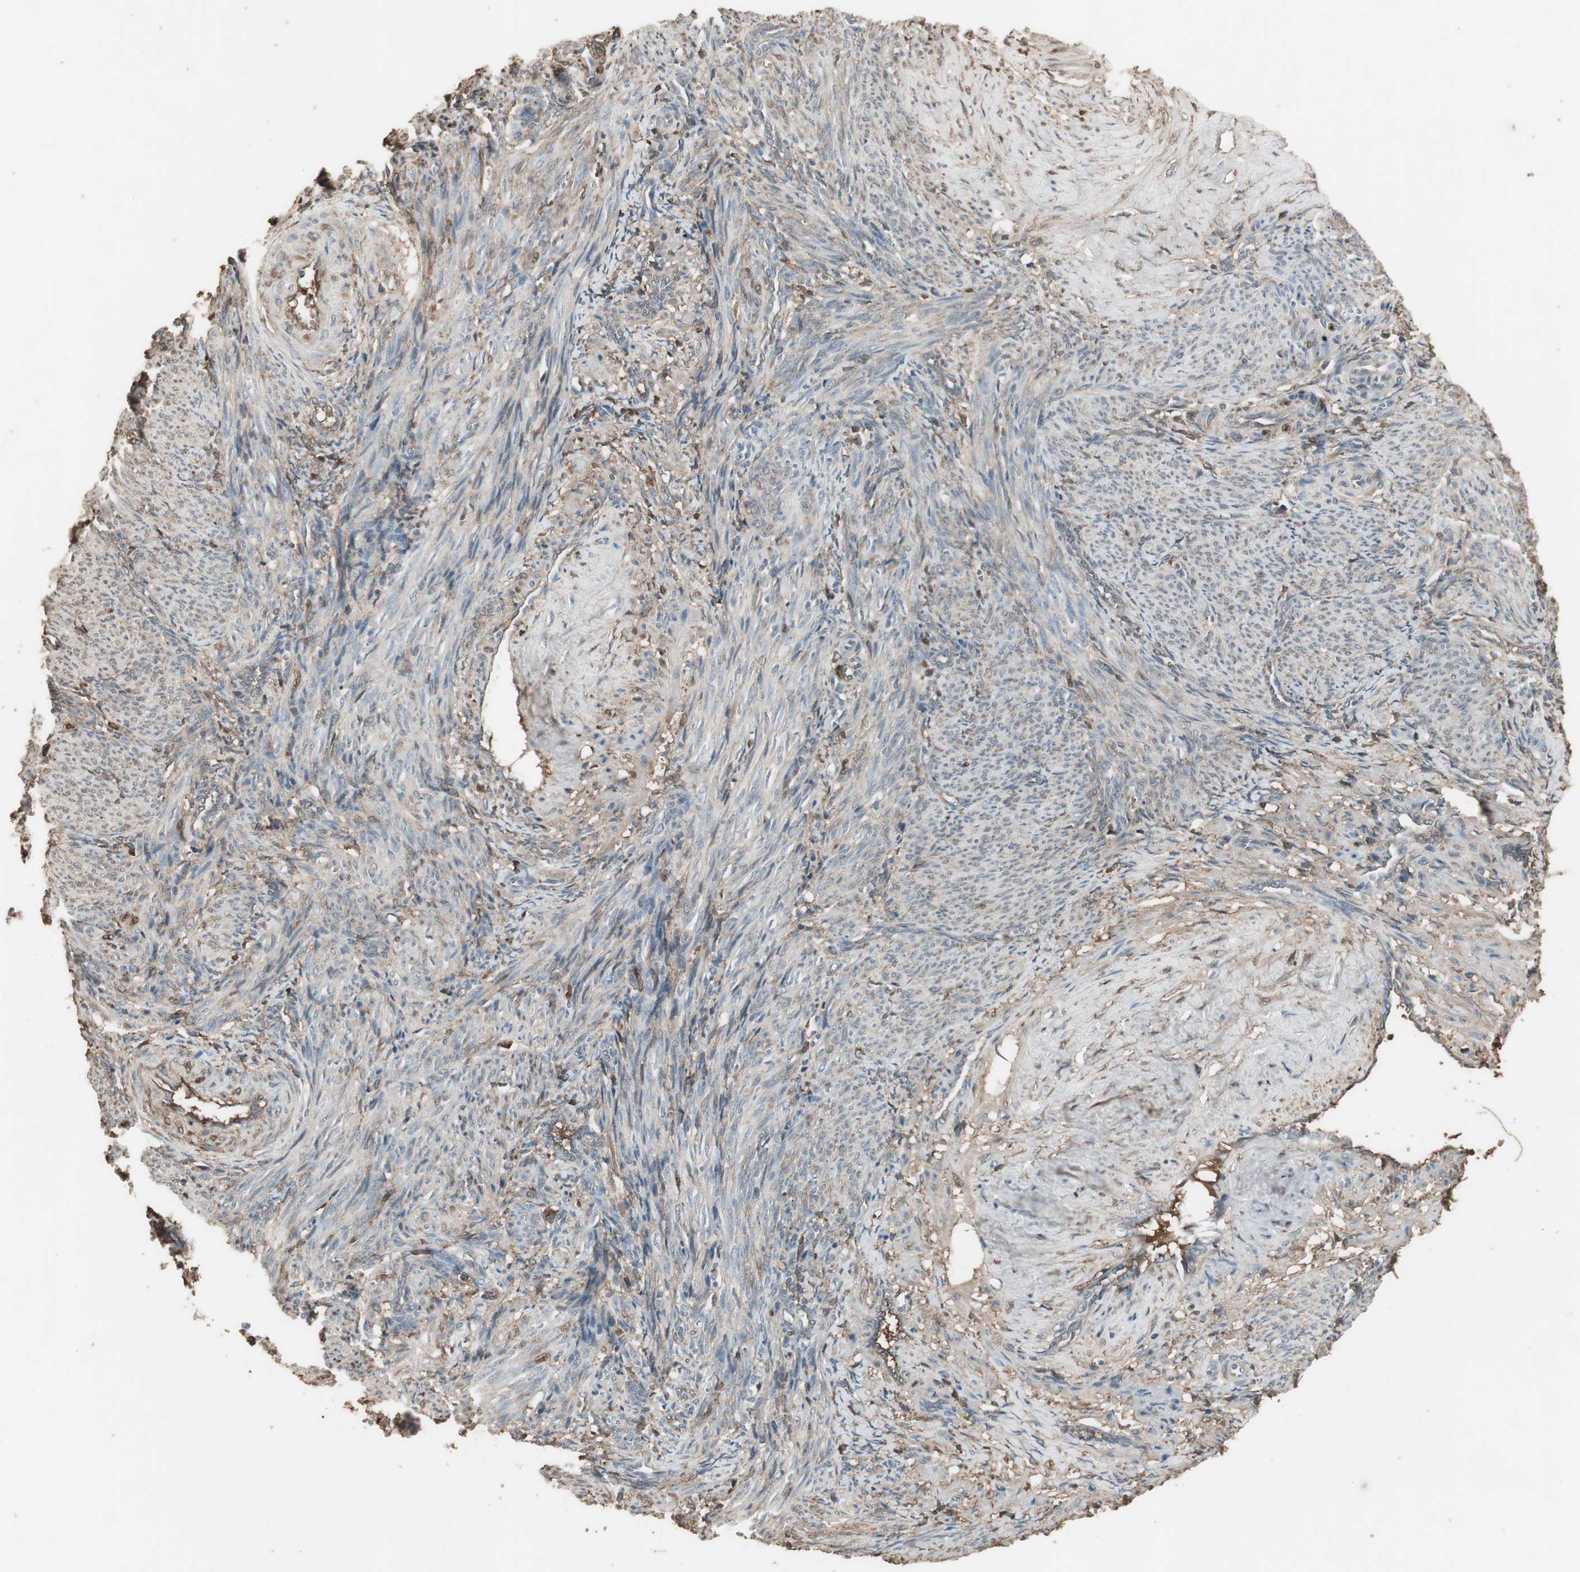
{"staining": {"intensity": "weak", "quantity": ">75%", "location": "cytoplasmic/membranous"}, "tissue": "smooth muscle", "cell_type": "Smooth muscle cells", "image_type": "normal", "snomed": [{"axis": "morphology", "description": "Normal tissue, NOS"}, {"axis": "topography", "description": "Endometrium"}], "caption": "High-magnification brightfield microscopy of normal smooth muscle stained with DAB (3,3'-diaminobenzidine) (brown) and counterstained with hematoxylin (blue). smooth muscle cells exhibit weak cytoplasmic/membranous staining is appreciated in about>75% of cells. (DAB (3,3'-diaminobenzidine) IHC, brown staining for protein, blue staining for nuclei).", "gene": "MMP14", "patient": {"sex": "female", "age": 33}}